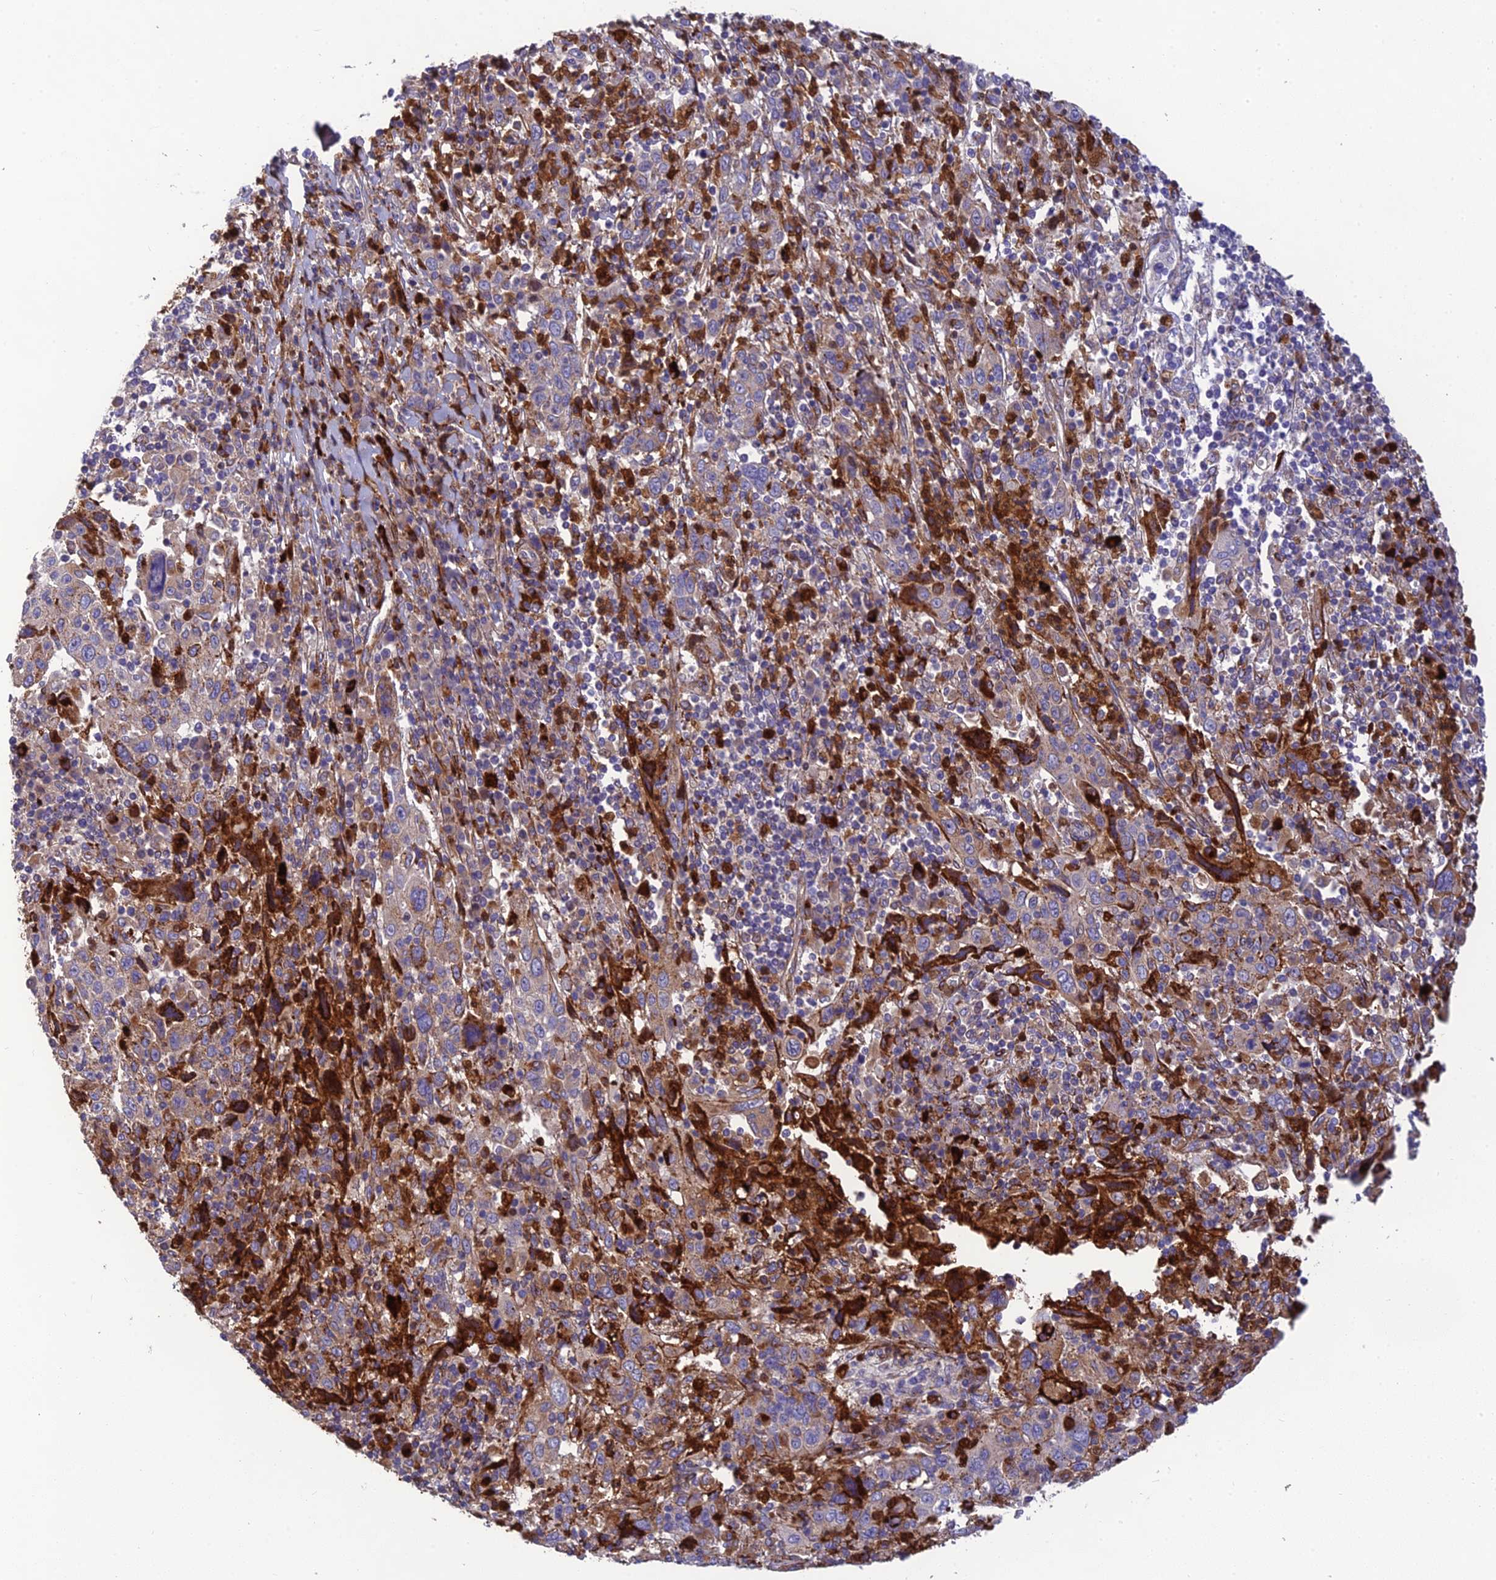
{"staining": {"intensity": "moderate", "quantity": "<25%", "location": "cytoplasmic/membranous"}, "tissue": "cervical cancer", "cell_type": "Tumor cells", "image_type": "cancer", "snomed": [{"axis": "morphology", "description": "Squamous cell carcinoma, NOS"}, {"axis": "topography", "description": "Cervix"}], "caption": "Human cervical cancer stained with a protein marker displays moderate staining in tumor cells.", "gene": "CPSF4L", "patient": {"sex": "female", "age": 46}}